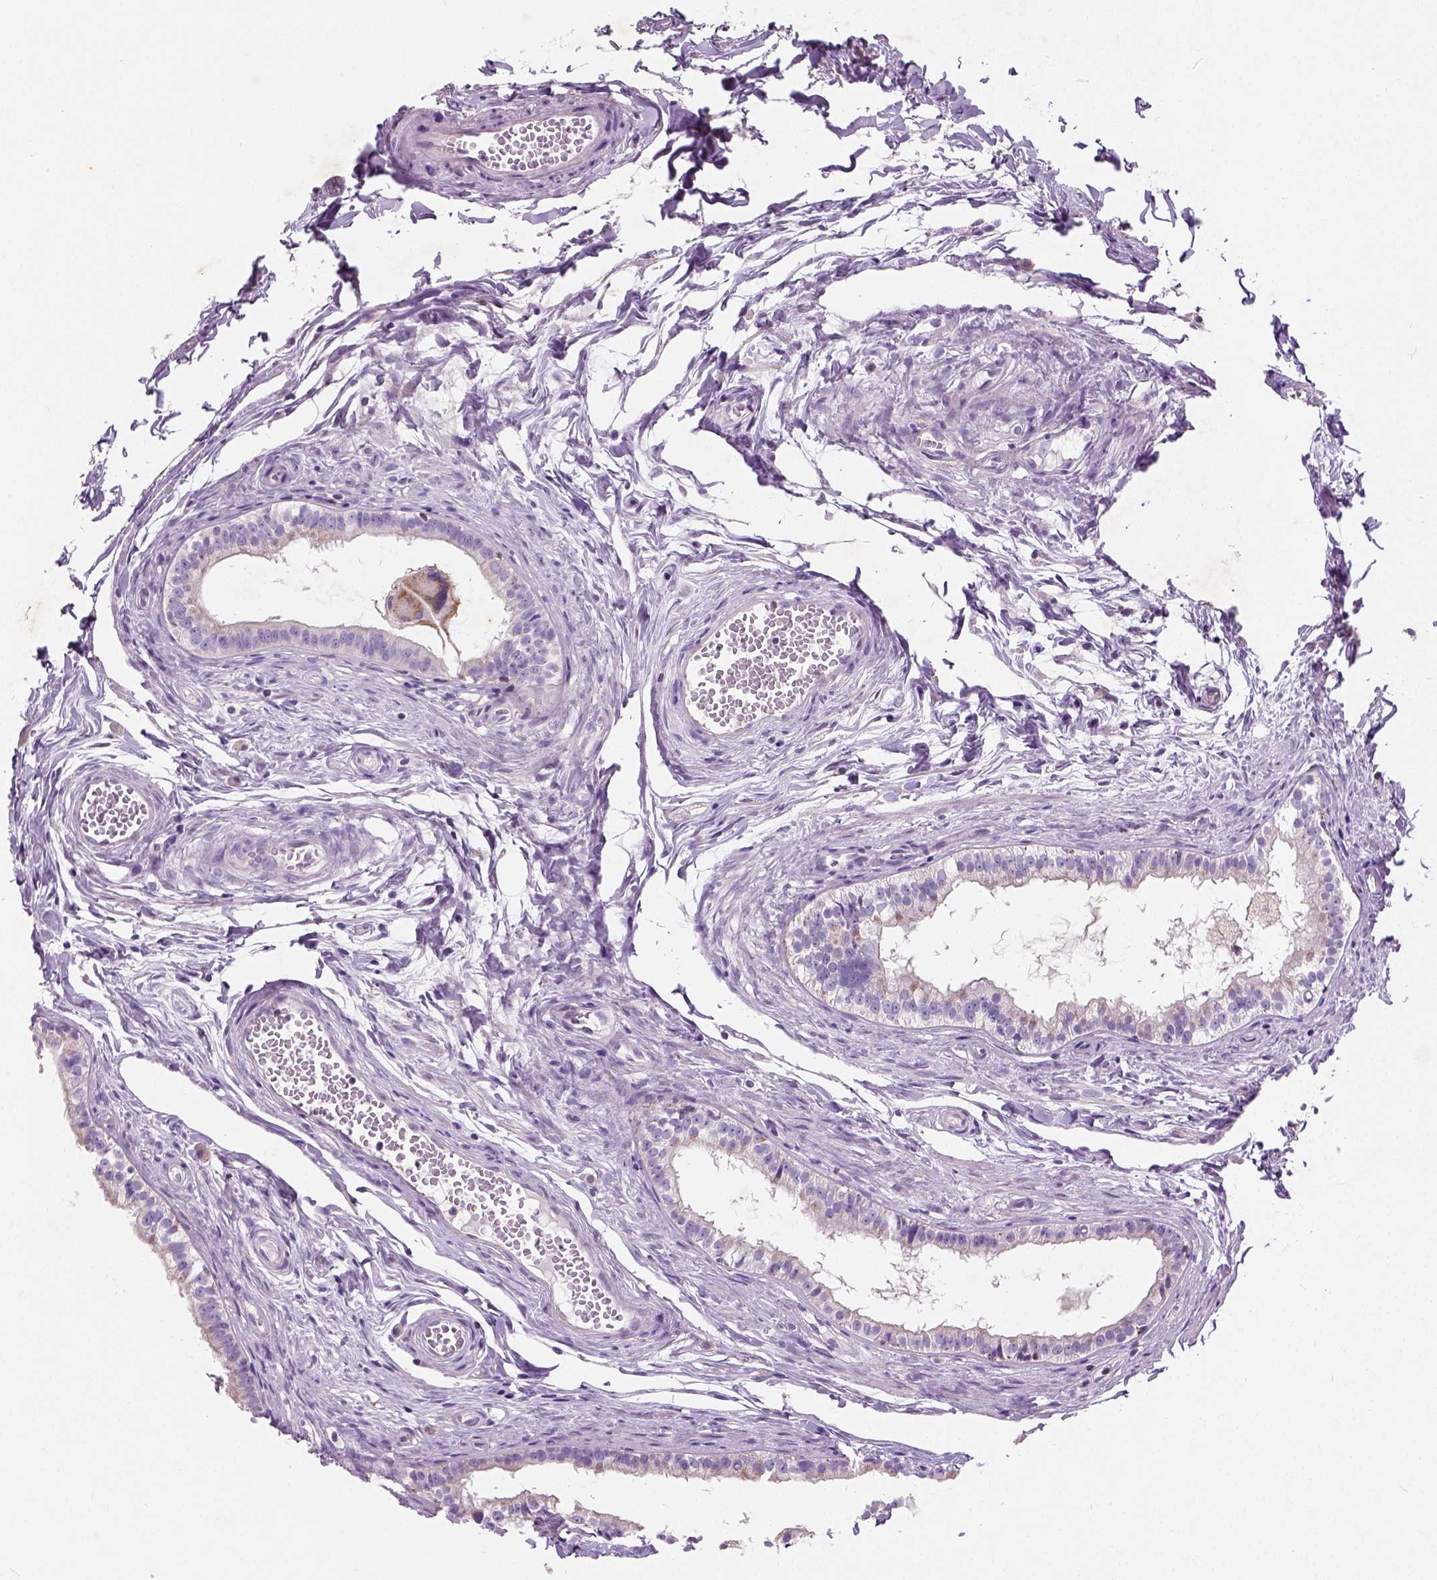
{"staining": {"intensity": "negative", "quantity": "none", "location": "none"}, "tissue": "epididymis", "cell_type": "Glandular cells", "image_type": "normal", "snomed": [{"axis": "morphology", "description": "Normal tissue, NOS"}, {"axis": "topography", "description": "Epididymis"}], "caption": "DAB immunohistochemical staining of unremarkable epididymis exhibits no significant positivity in glandular cells.", "gene": "CHODL", "patient": {"sex": "male", "age": 45}}